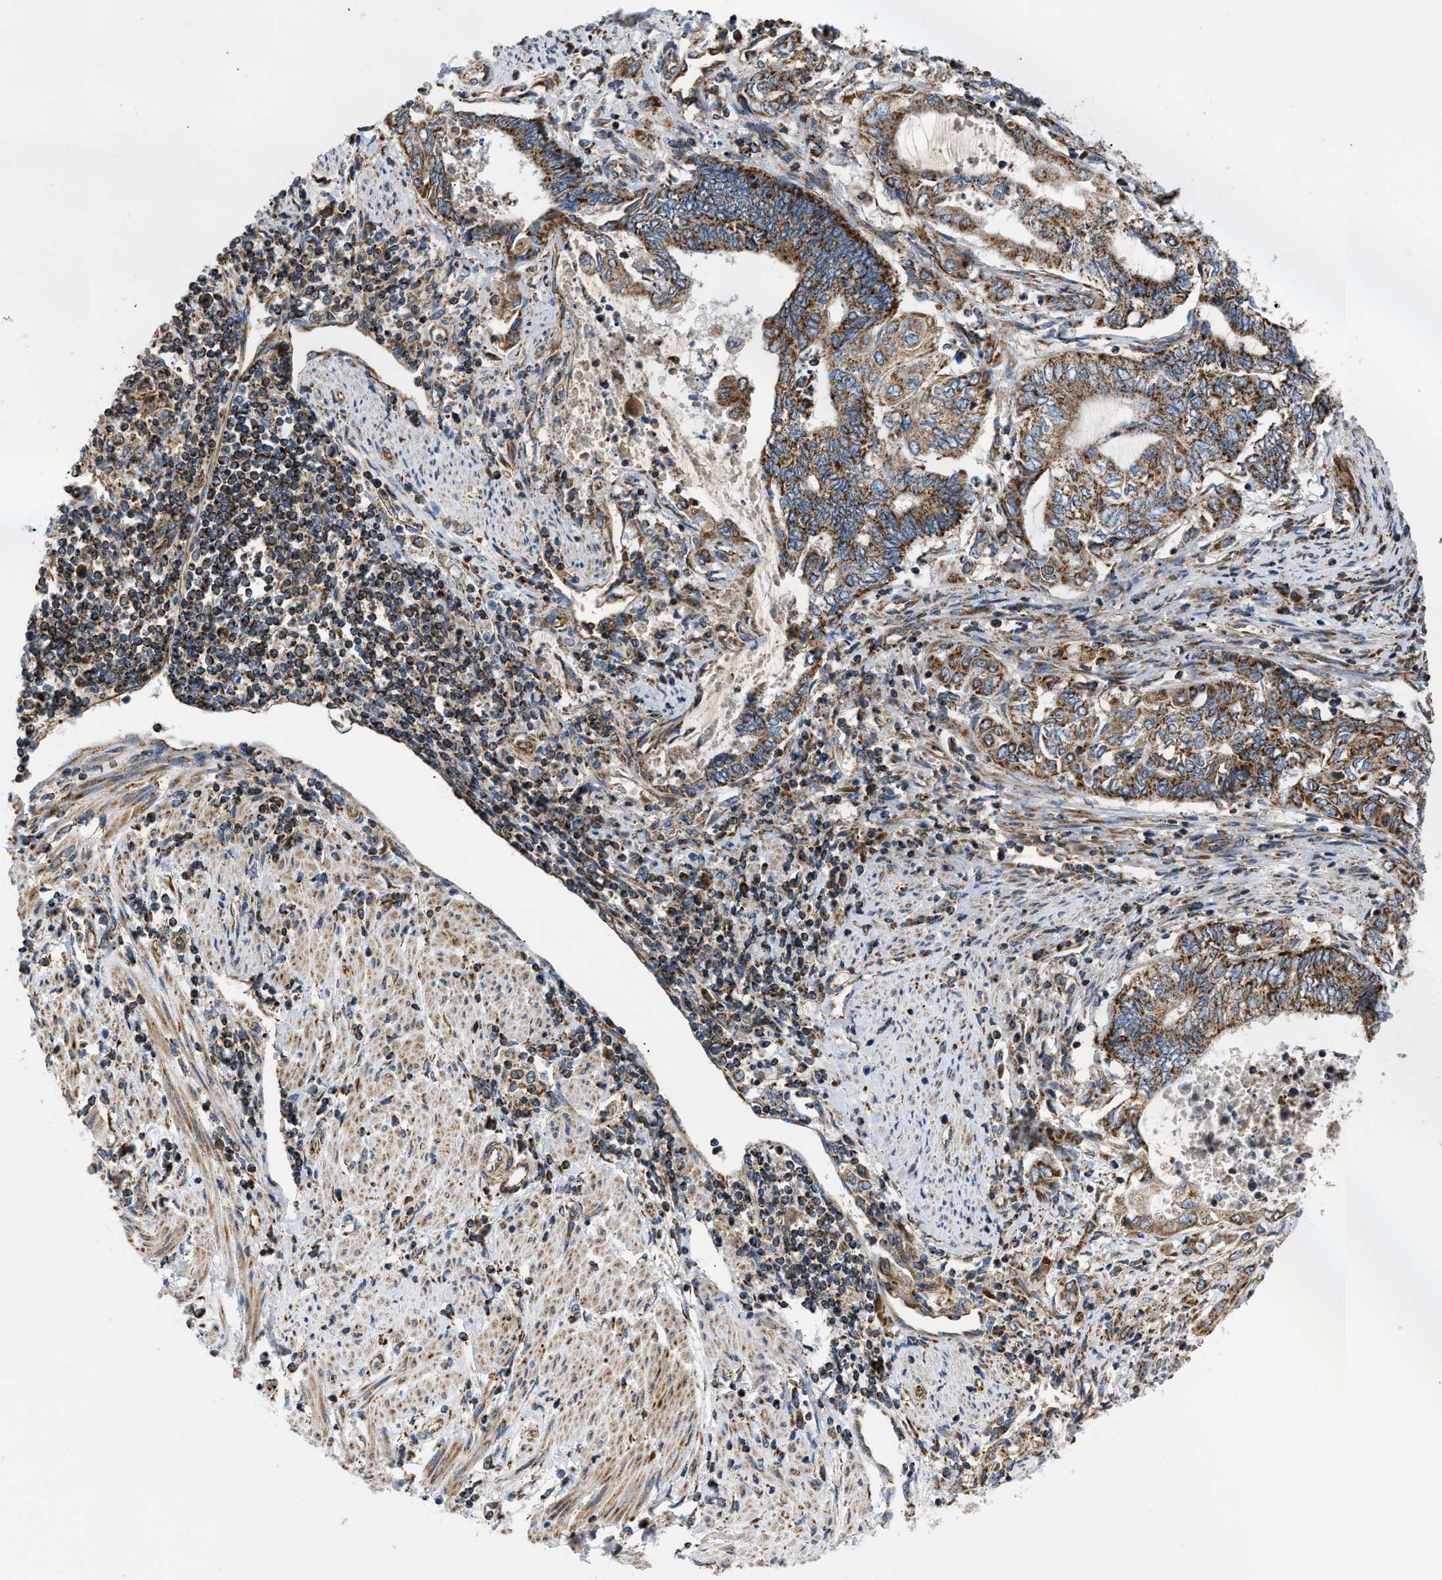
{"staining": {"intensity": "strong", "quantity": ">75%", "location": "cytoplasmic/membranous"}, "tissue": "endometrial cancer", "cell_type": "Tumor cells", "image_type": "cancer", "snomed": [{"axis": "morphology", "description": "Adenocarcinoma, NOS"}, {"axis": "topography", "description": "Uterus"}, {"axis": "topography", "description": "Endometrium"}], "caption": "Adenocarcinoma (endometrial) was stained to show a protein in brown. There is high levels of strong cytoplasmic/membranous staining in about >75% of tumor cells.", "gene": "OPTN", "patient": {"sex": "female", "age": 70}}